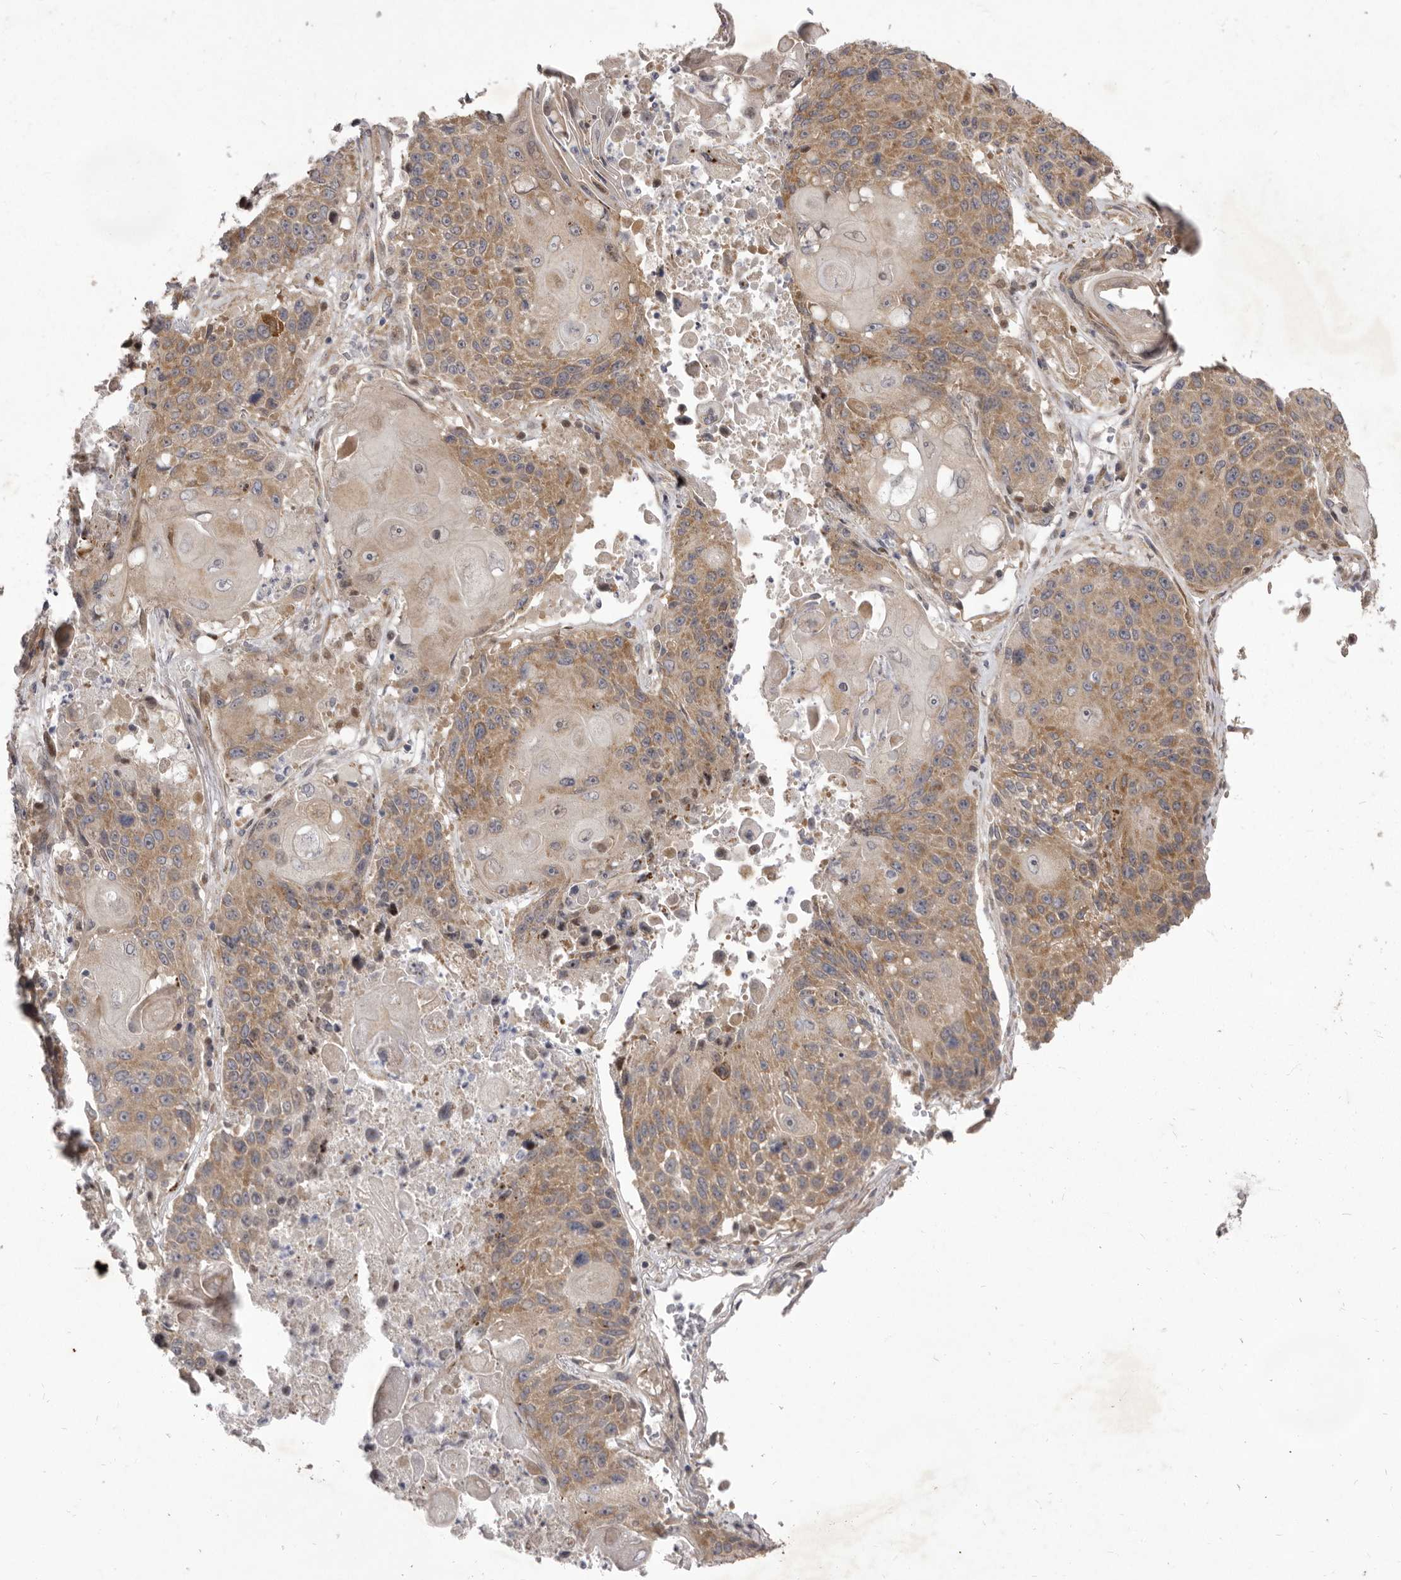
{"staining": {"intensity": "moderate", "quantity": ">75%", "location": "cytoplasmic/membranous"}, "tissue": "lung cancer", "cell_type": "Tumor cells", "image_type": "cancer", "snomed": [{"axis": "morphology", "description": "Squamous cell carcinoma, NOS"}, {"axis": "topography", "description": "Lung"}], "caption": "Lung cancer (squamous cell carcinoma) stained for a protein (brown) demonstrates moderate cytoplasmic/membranous positive positivity in about >75% of tumor cells.", "gene": "TBC1D8B", "patient": {"sex": "male", "age": 61}}